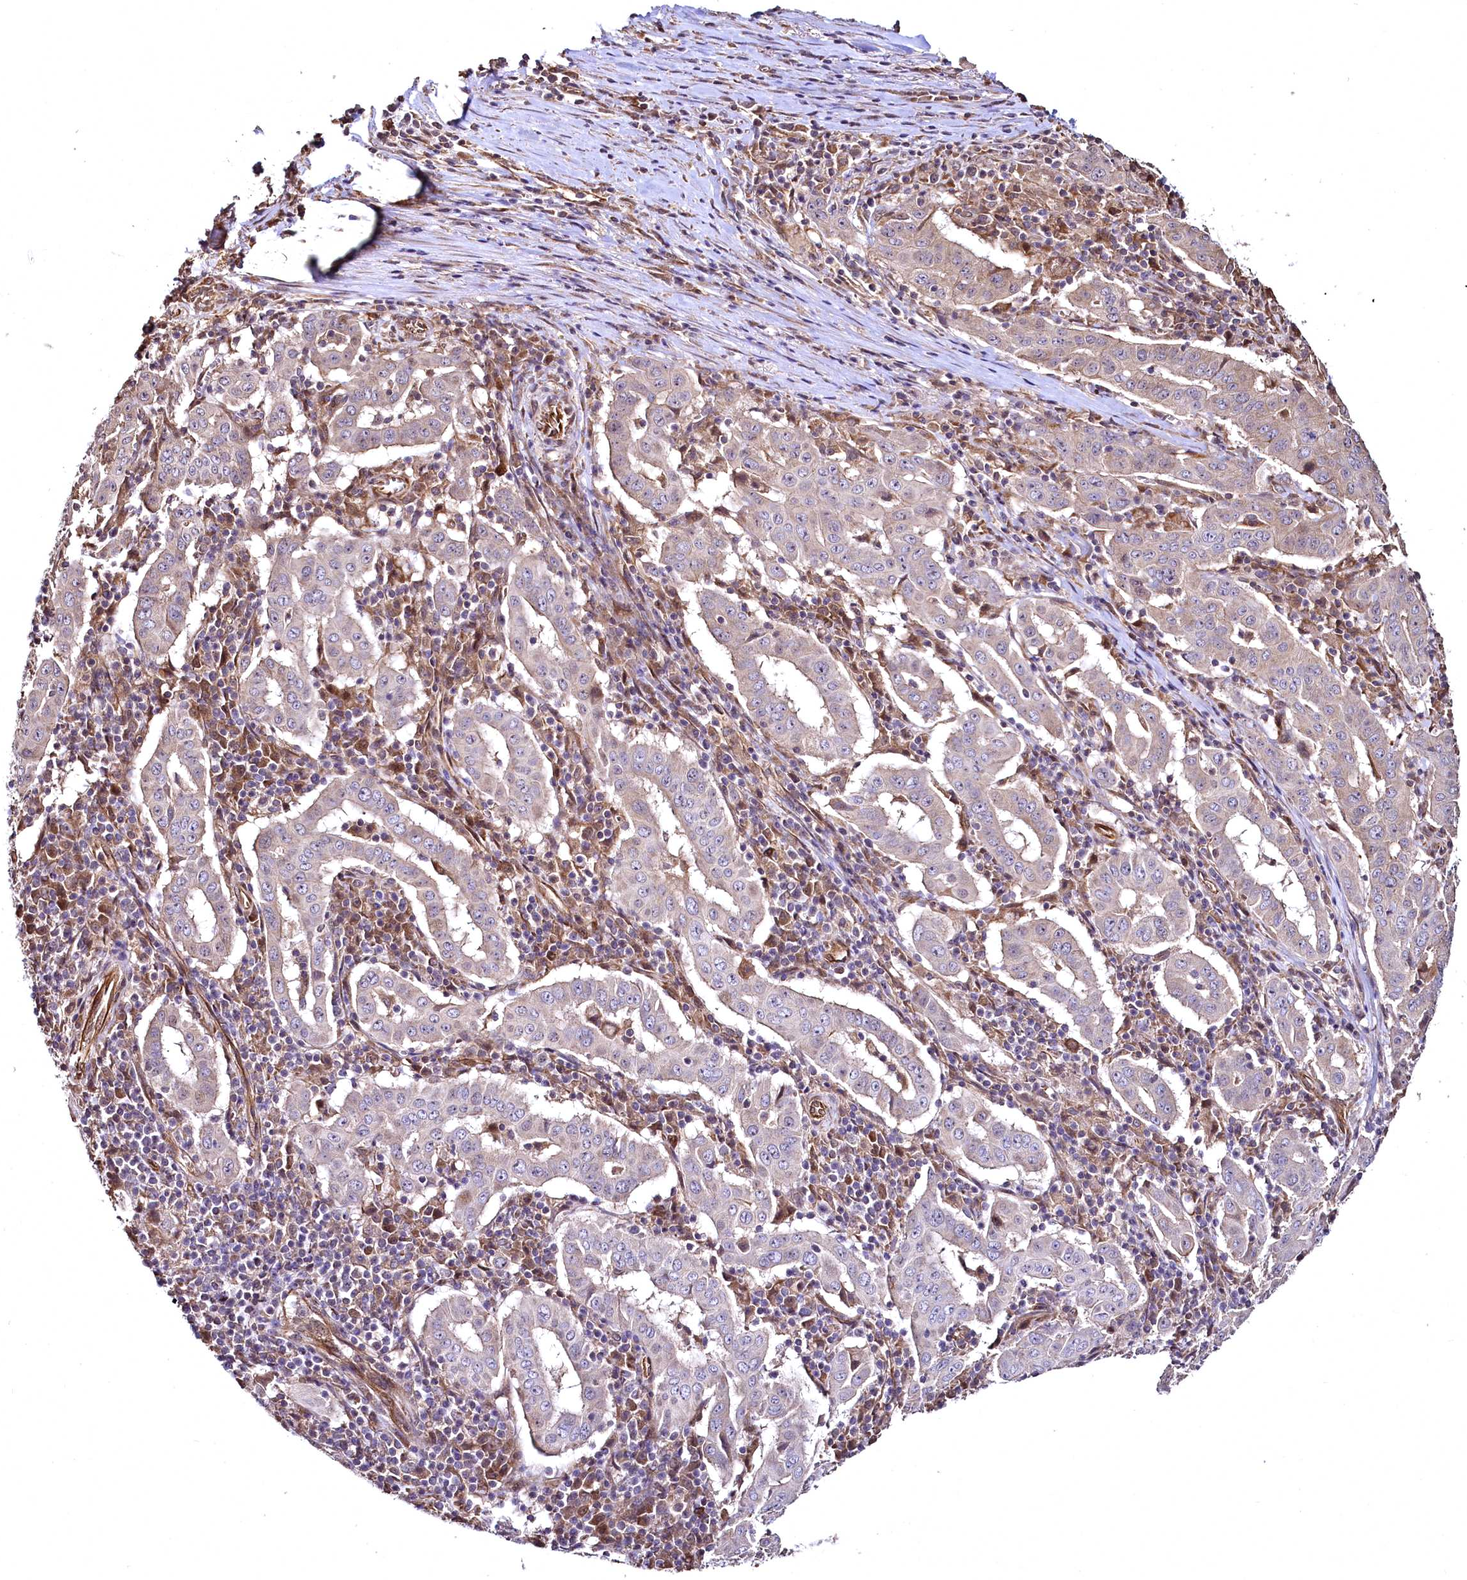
{"staining": {"intensity": "negative", "quantity": "none", "location": "none"}, "tissue": "pancreatic cancer", "cell_type": "Tumor cells", "image_type": "cancer", "snomed": [{"axis": "morphology", "description": "Adenocarcinoma, NOS"}, {"axis": "topography", "description": "Pancreas"}], "caption": "Immunohistochemistry (IHC) histopathology image of neoplastic tissue: human pancreatic cancer stained with DAB demonstrates no significant protein staining in tumor cells.", "gene": "TBCEL", "patient": {"sex": "male", "age": 63}}